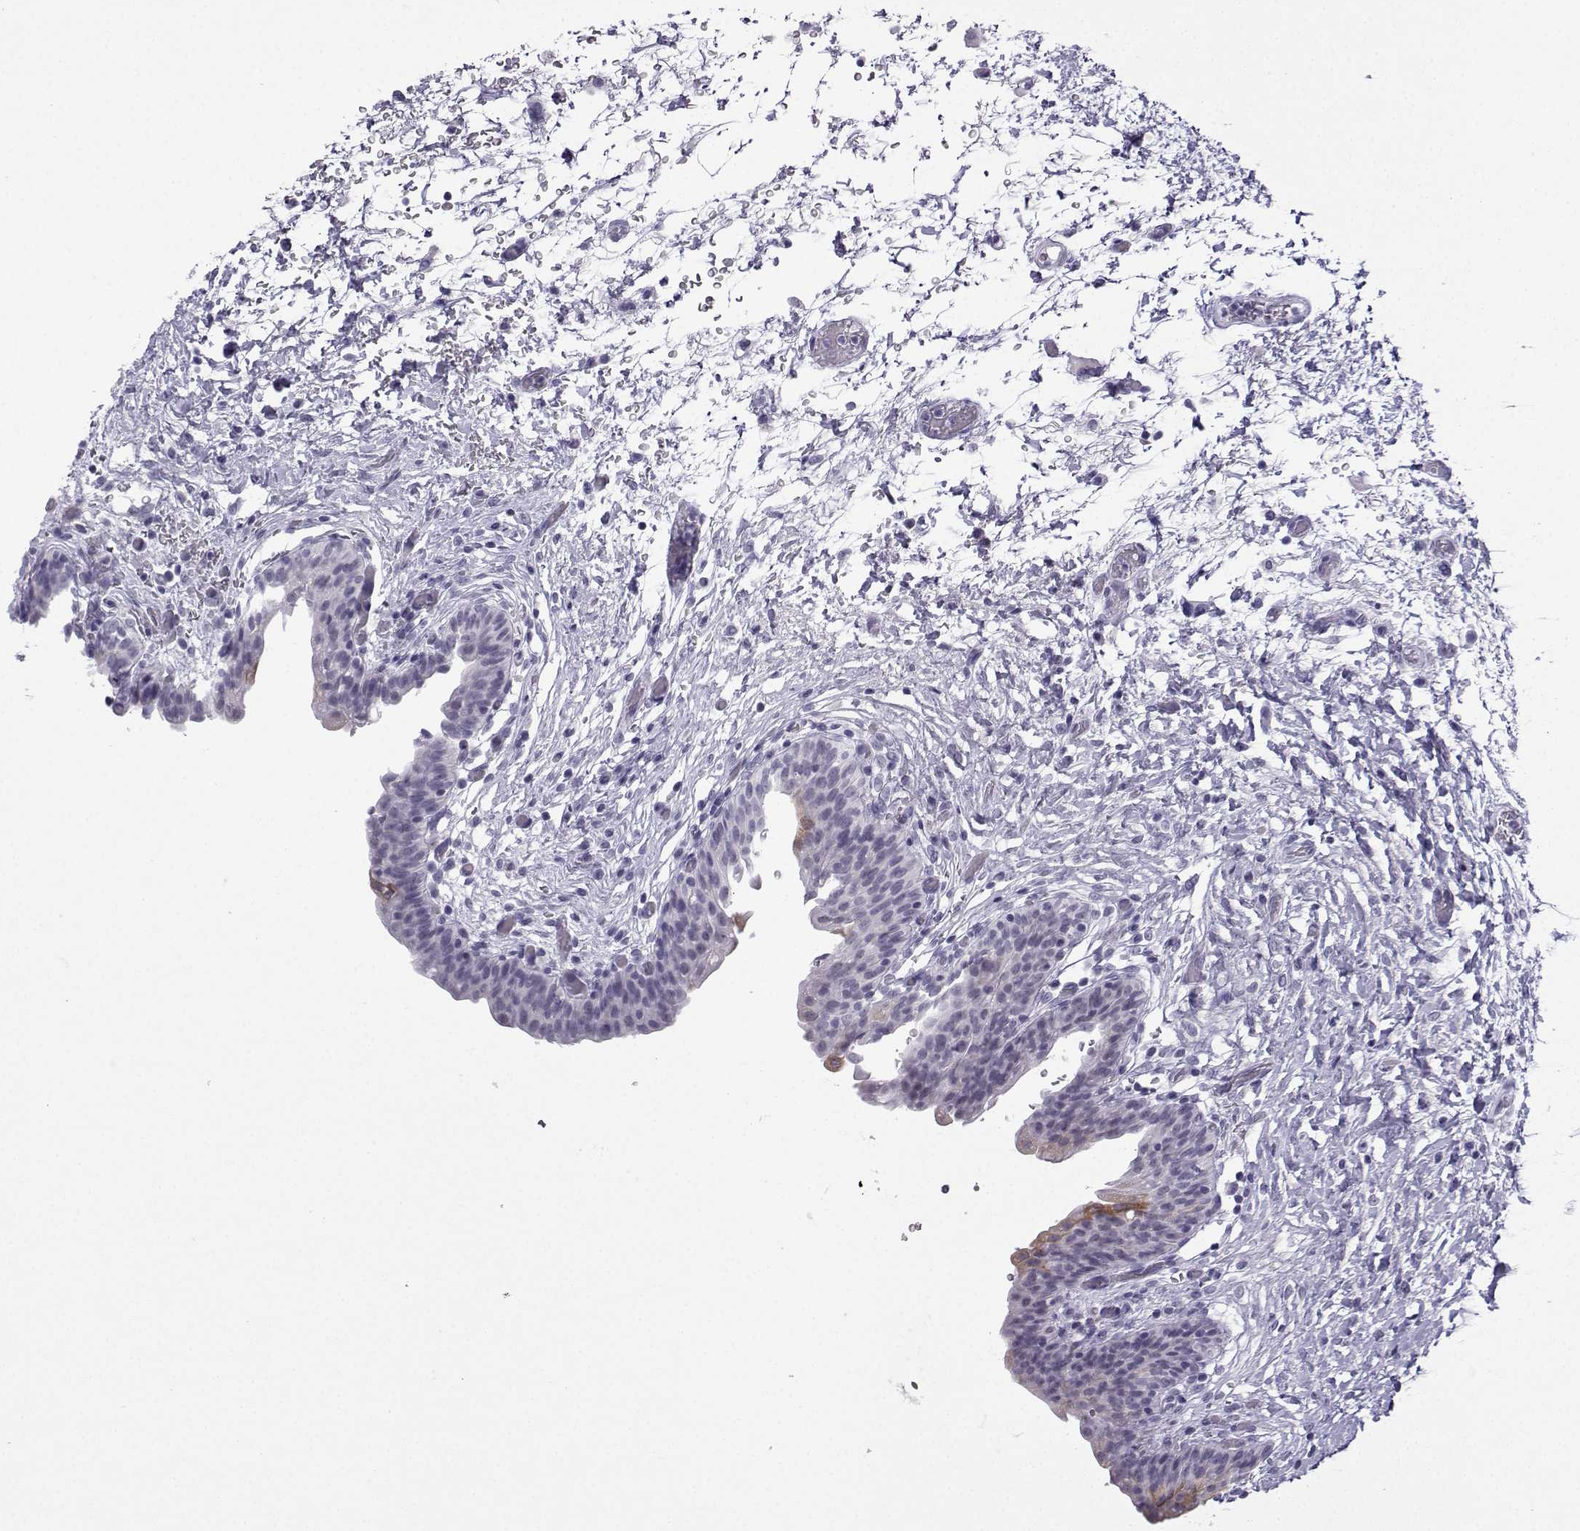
{"staining": {"intensity": "weak", "quantity": "<25%", "location": "cytoplasmic/membranous"}, "tissue": "urinary bladder", "cell_type": "Urothelial cells", "image_type": "normal", "snomed": [{"axis": "morphology", "description": "Normal tissue, NOS"}, {"axis": "topography", "description": "Urinary bladder"}], "caption": "IHC micrograph of normal urinary bladder: urinary bladder stained with DAB displays no significant protein staining in urothelial cells.", "gene": "MRGBP", "patient": {"sex": "male", "age": 69}}